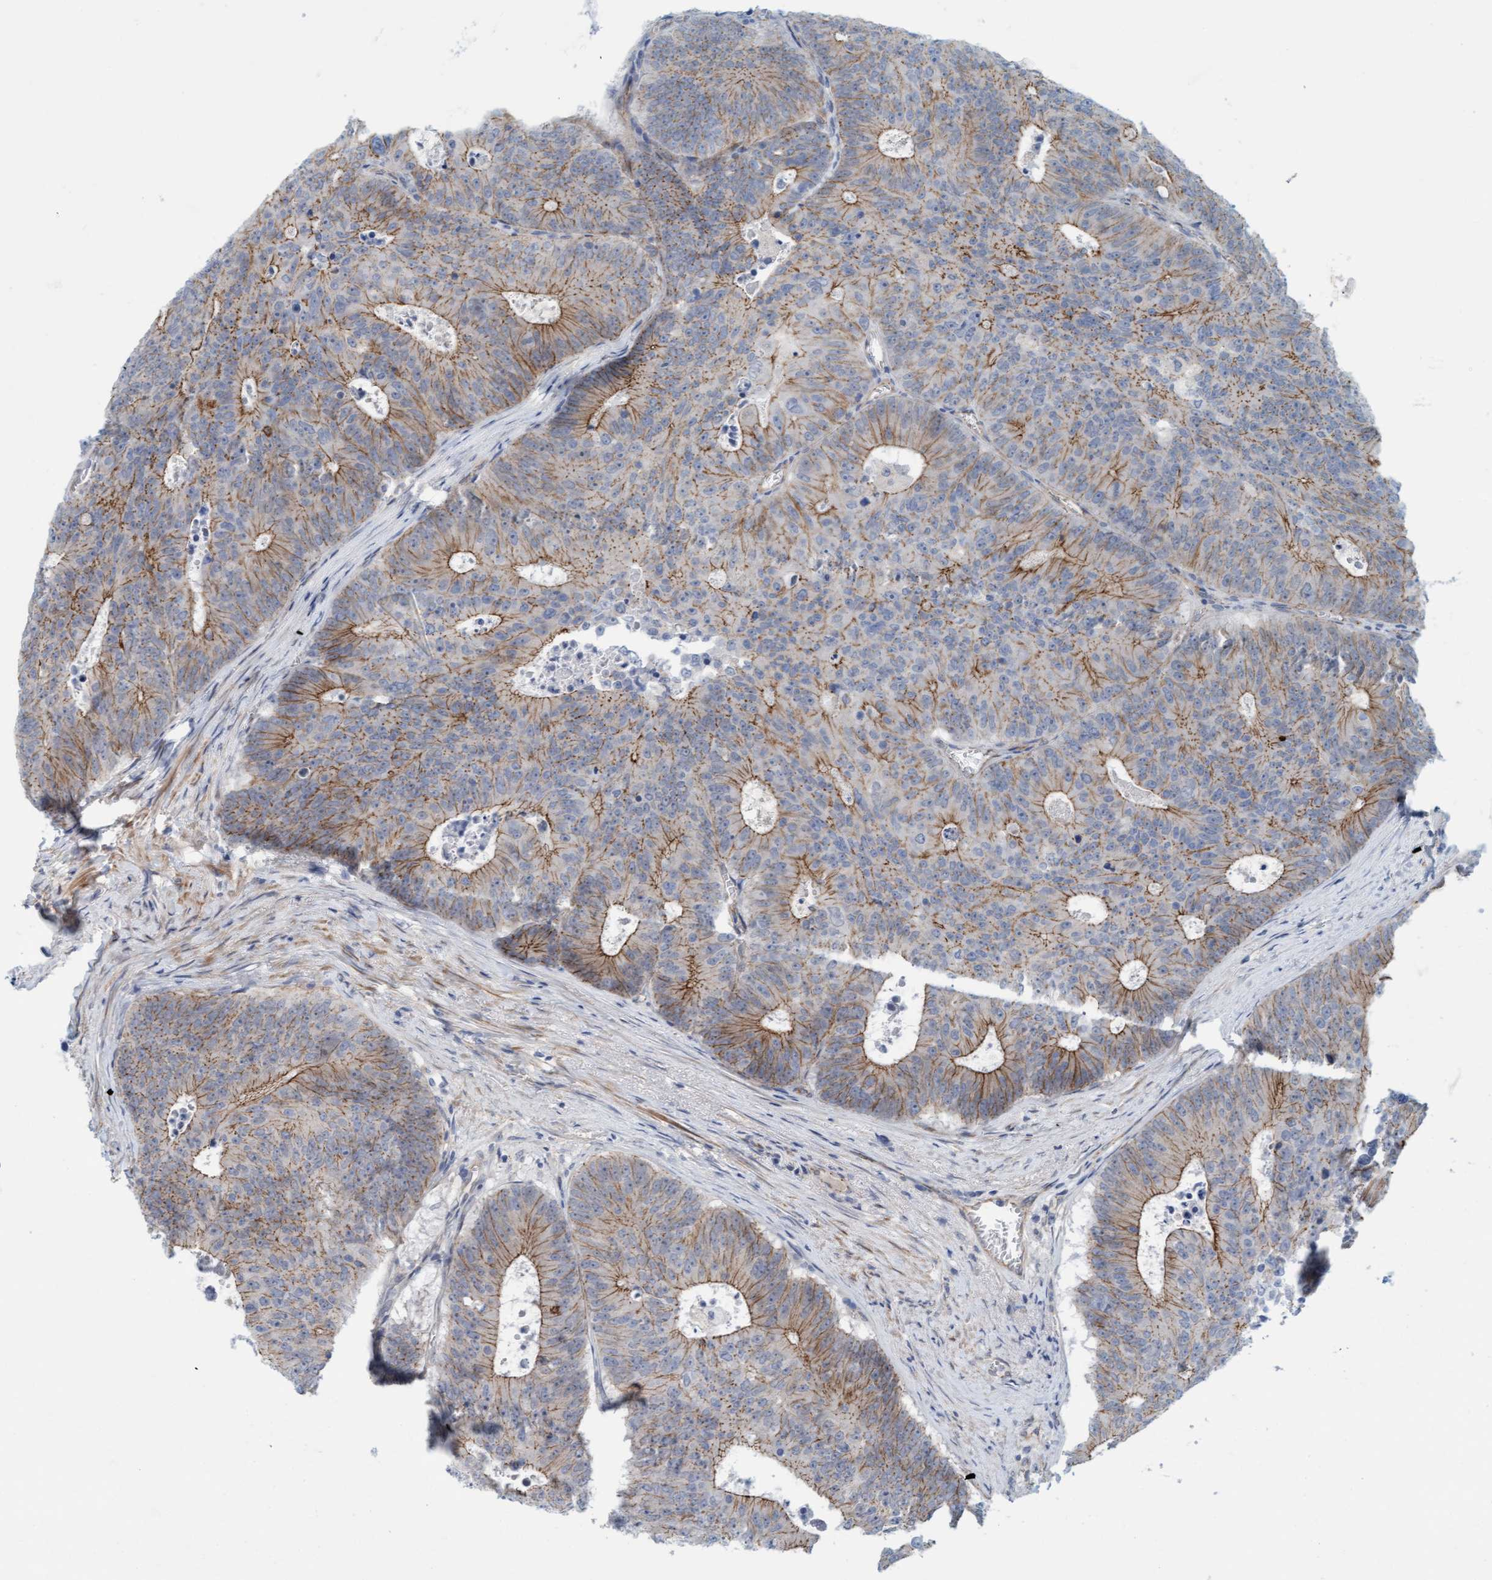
{"staining": {"intensity": "moderate", "quantity": "25%-75%", "location": "cytoplasmic/membranous"}, "tissue": "colorectal cancer", "cell_type": "Tumor cells", "image_type": "cancer", "snomed": [{"axis": "morphology", "description": "Adenocarcinoma, NOS"}, {"axis": "topography", "description": "Colon"}], "caption": "A photomicrograph showing moderate cytoplasmic/membranous positivity in approximately 25%-75% of tumor cells in adenocarcinoma (colorectal), as visualized by brown immunohistochemical staining.", "gene": "KRBA2", "patient": {"sex": "male", "age": 87}}